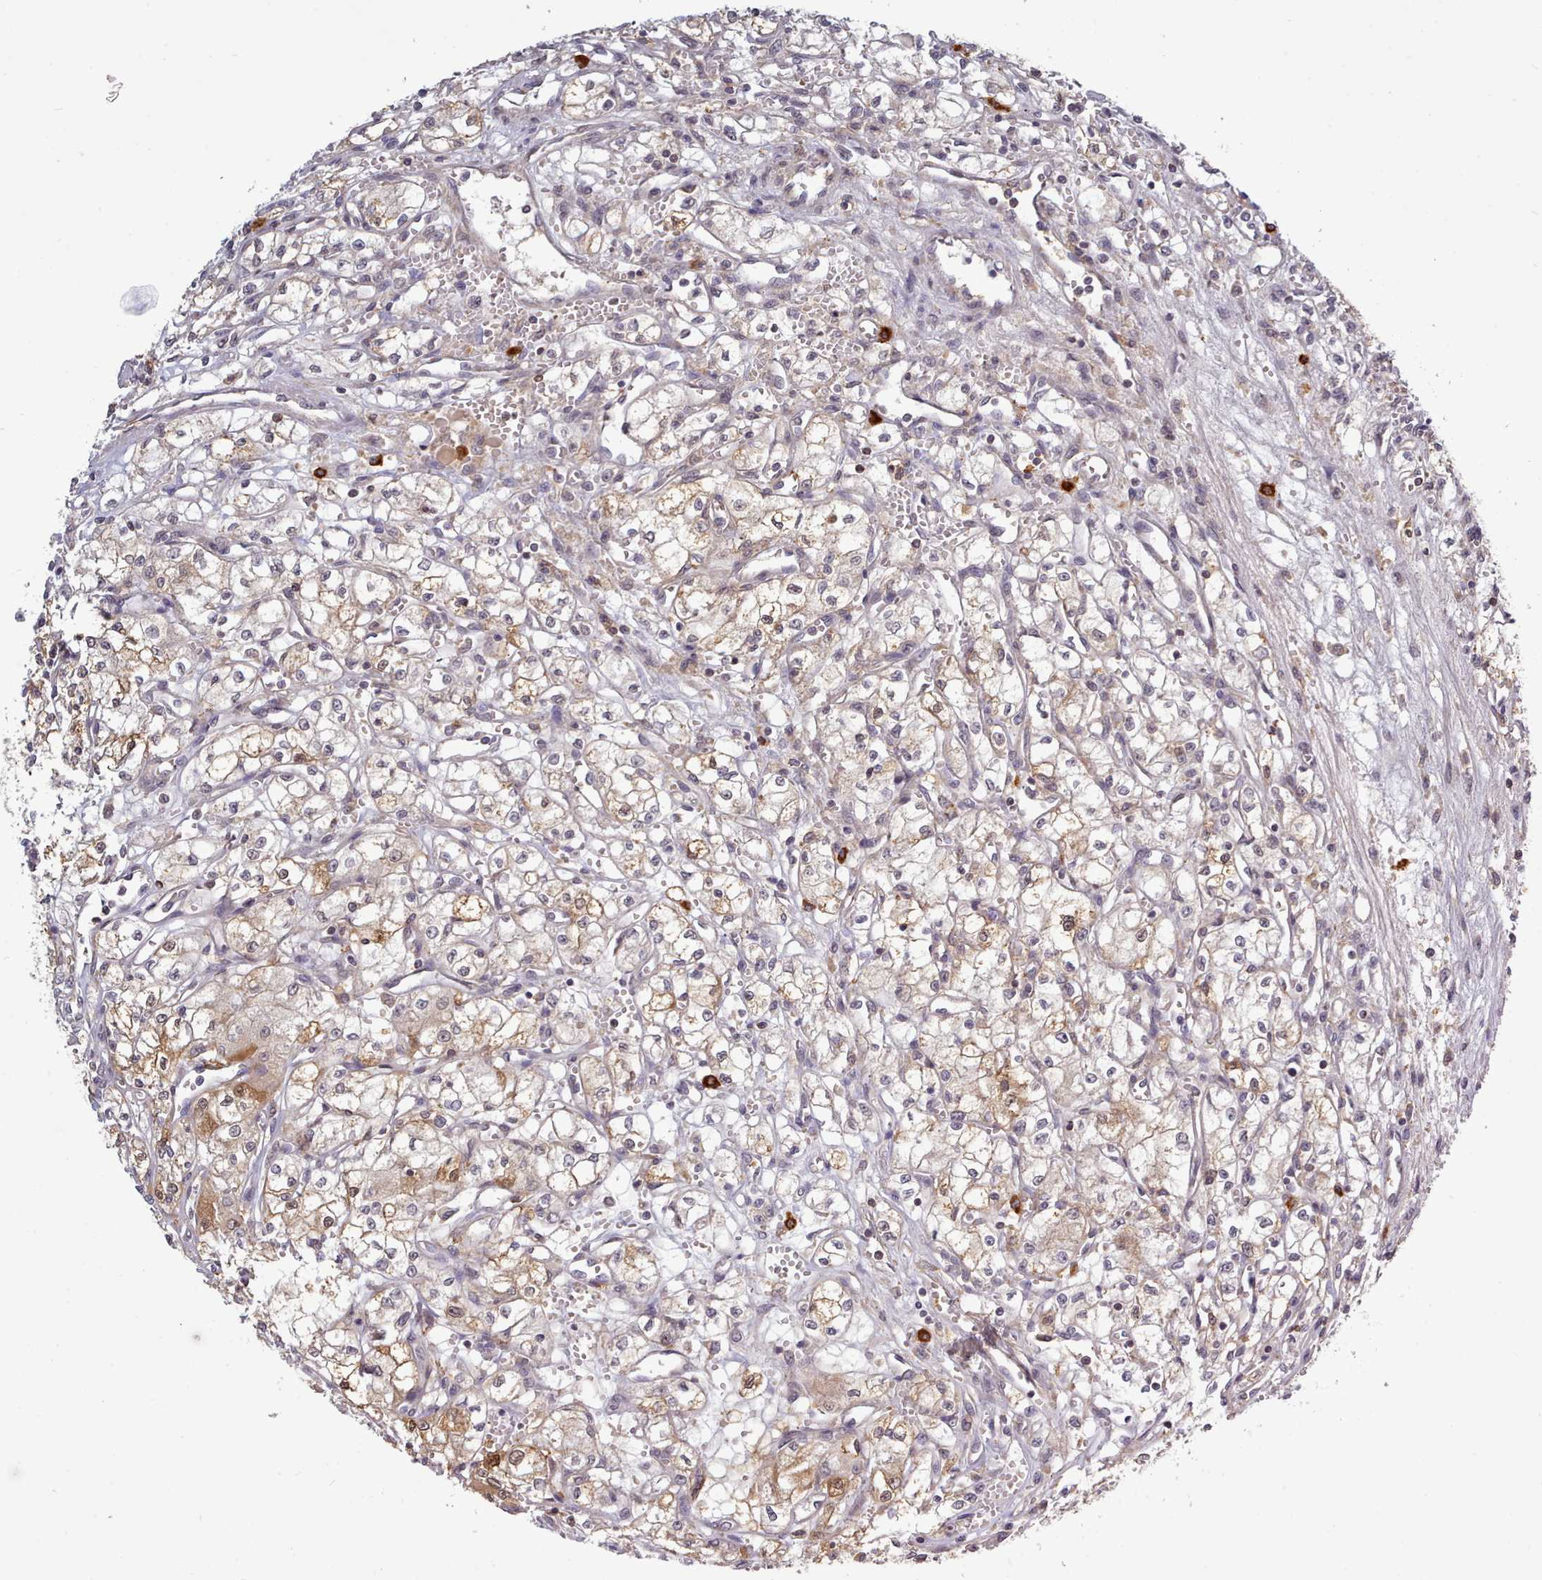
{"staining": {"intensity": "moderate", "quantity": "<25%", "location": "cytoplasmic/membranous,nuclear"}, "tissue": "renal cancer", "cell_type": "Tumor cells", "image_type": "cancer", "snomed": [{"axis": "morphology", "description": "Adenocarcinoma, NOS"}, {"axis": "topography", "description": "Kidney"}], "caption": "Approximately <25% of tumor cells in renal cancer (adenocarcinoma) show moderate cytoplasmic/membranous and nuclear protein positivity as visualized by brown immunohistochemical staining.", "gene": "ARL17A", "patient": {"sex": "male", "age": 59}}